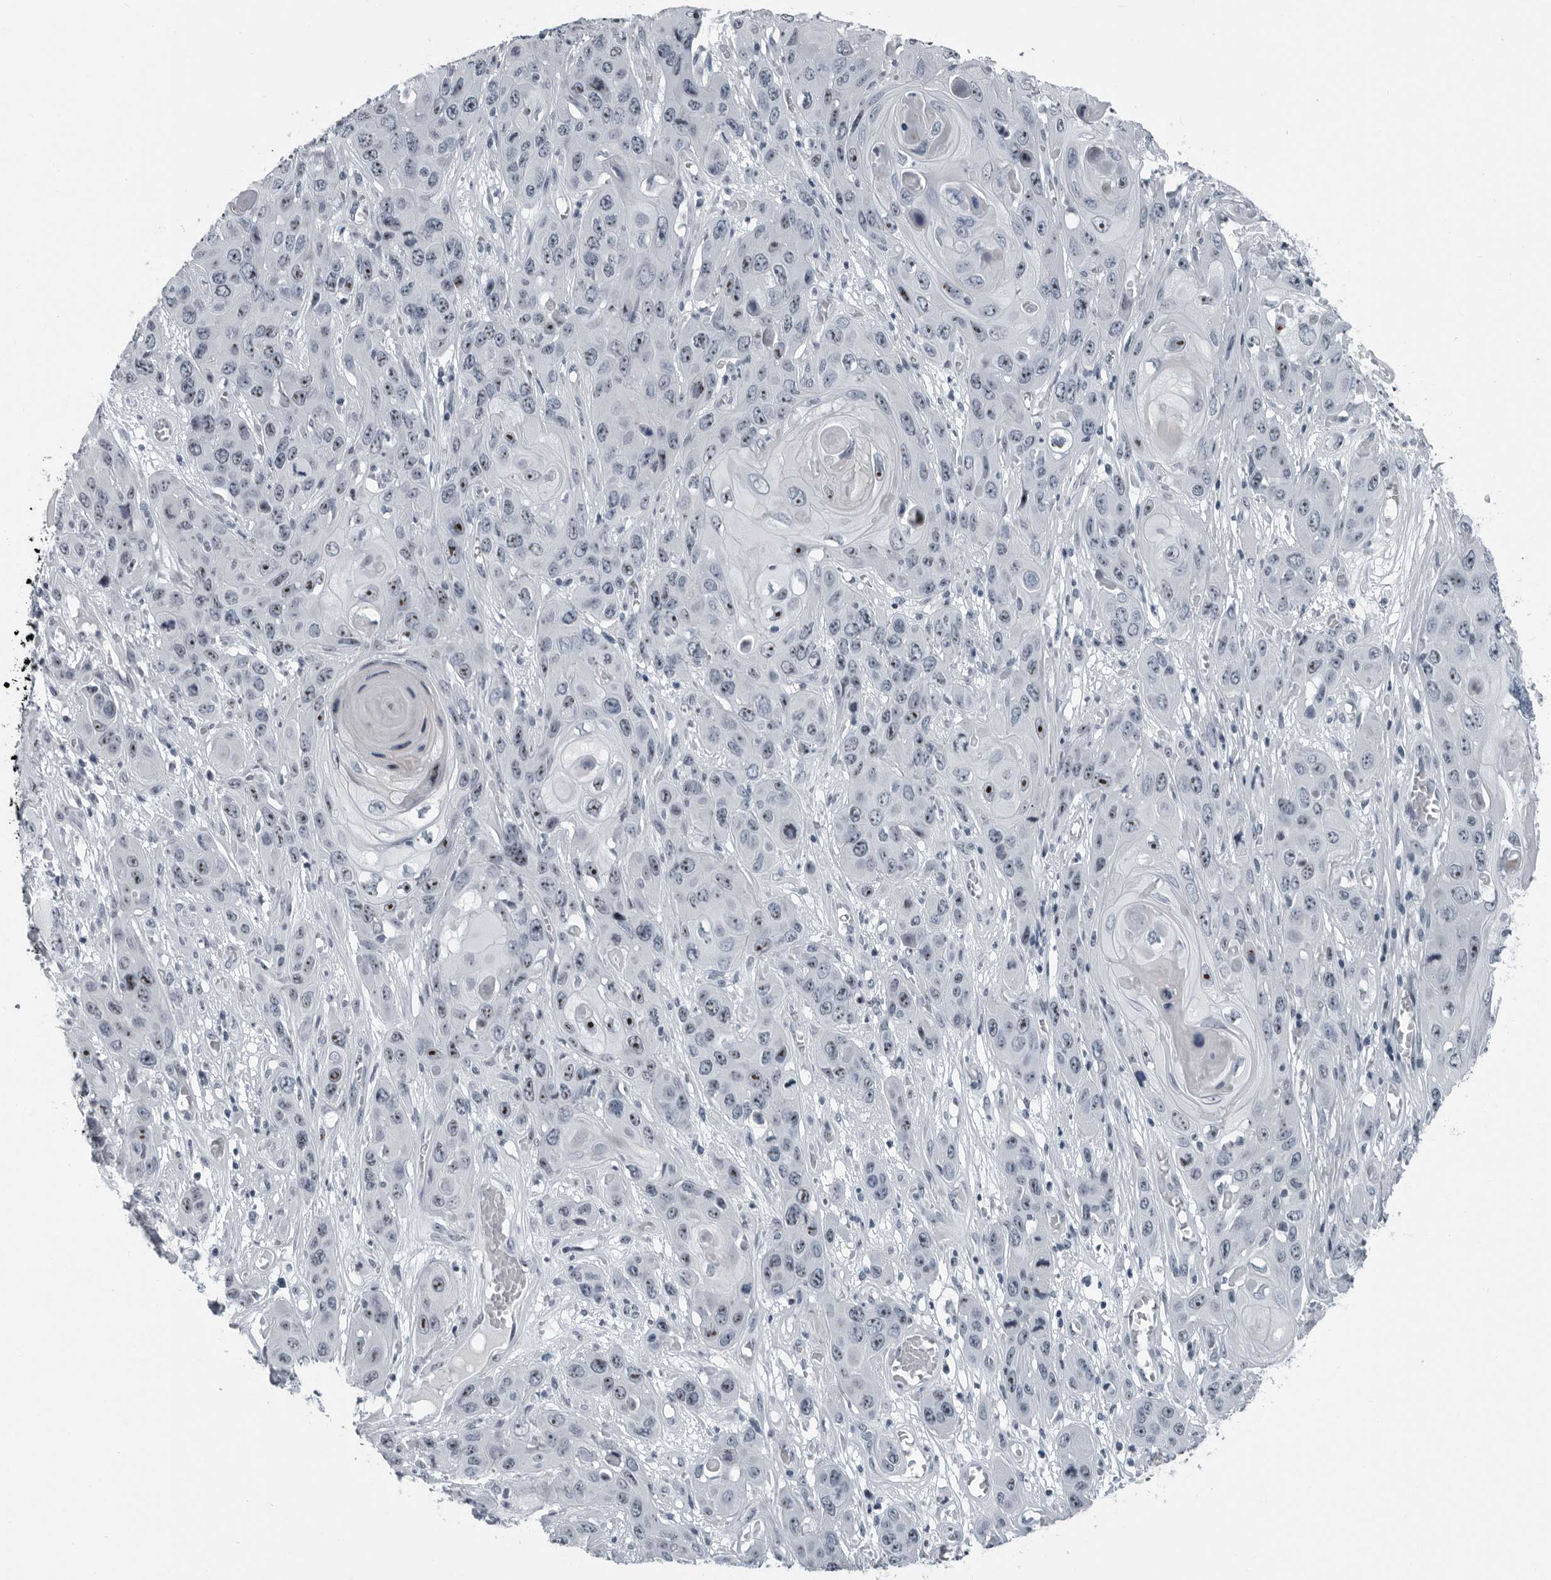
{"staining": {"intensity": "moderate", "quantity": ">75%", "location": "nuclear"}, "tissue": "skin cancer", "cell_type": "Tumor cells", "image_type": "cancer", "snomed": [{"axis": "morphology", "description": "Squamous cell carcinoma, NOS"}, {"axis": "topography", "description": "Skin"}], "caption": "Immunohistochemical staining of squamous cell carcinoma (skin) shows medium levels of moderate nuclear expression in approximately >75% of tumor cells.", "gene": "PDCD11", "patient": {"sex": "male", "age": 55}}